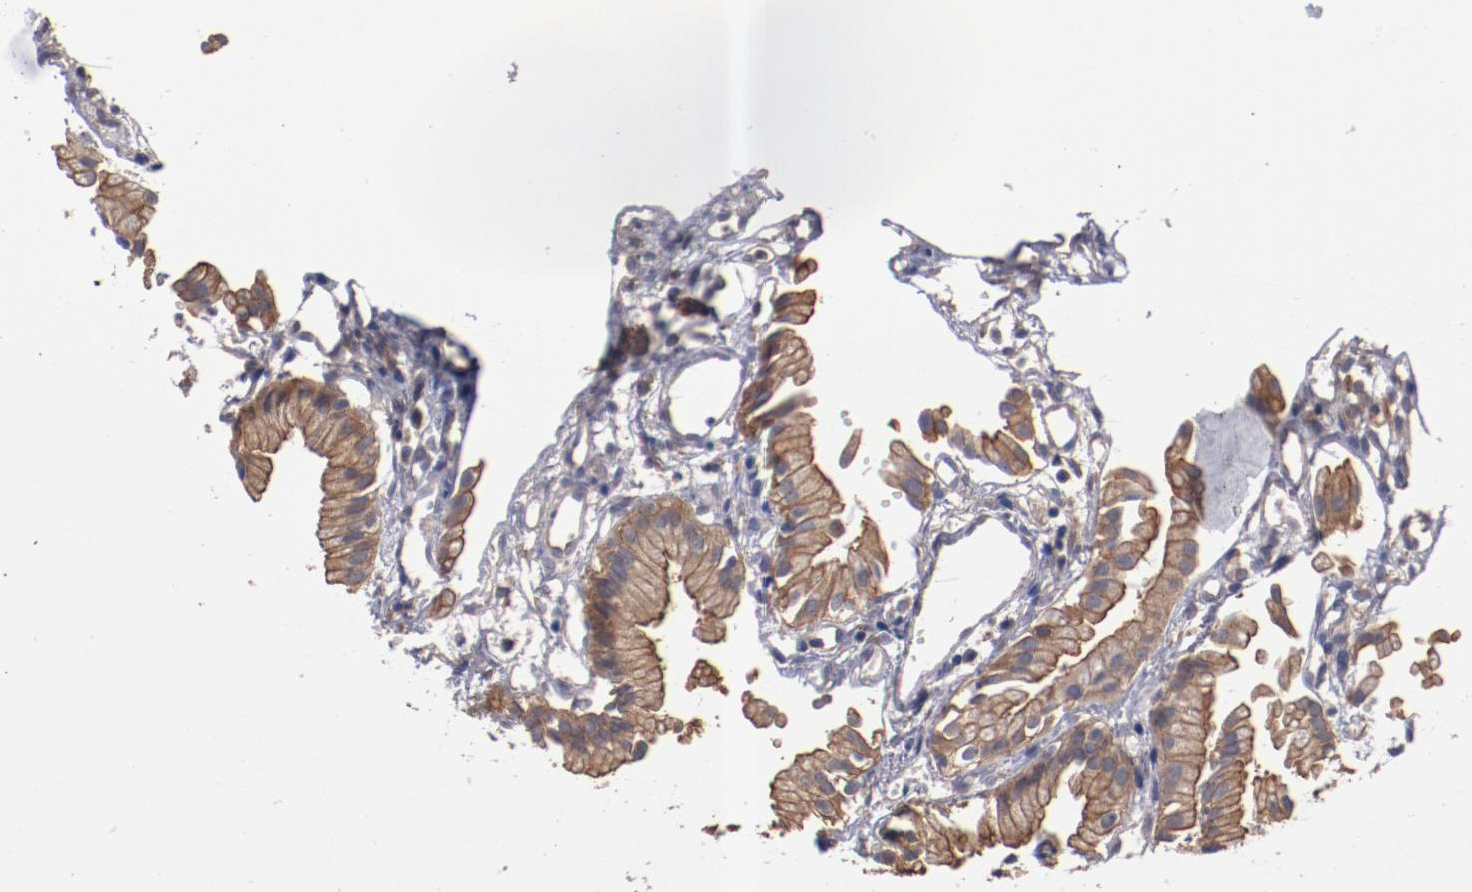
{"staining": {"intensity": "moderate", "quantity": ">75%", "location": "cytoplasmic/membranous"}, "tissue": "gallbladder", "cell_type": "Glandular cells", "image_type": "normal", "snomed": [{"axis": "morphology", "description": "Normal tissue, NOS"}, {"axis": "topography", "description": "Gallbladder"}], "caption": "Glandular cells demonstrate moderate cytoplasmic/membranous expression in about >75% of cells in unremarkable gallbladder.", "gene": "DNAAF2", "patient": {"sex": "male", "age": 65}}